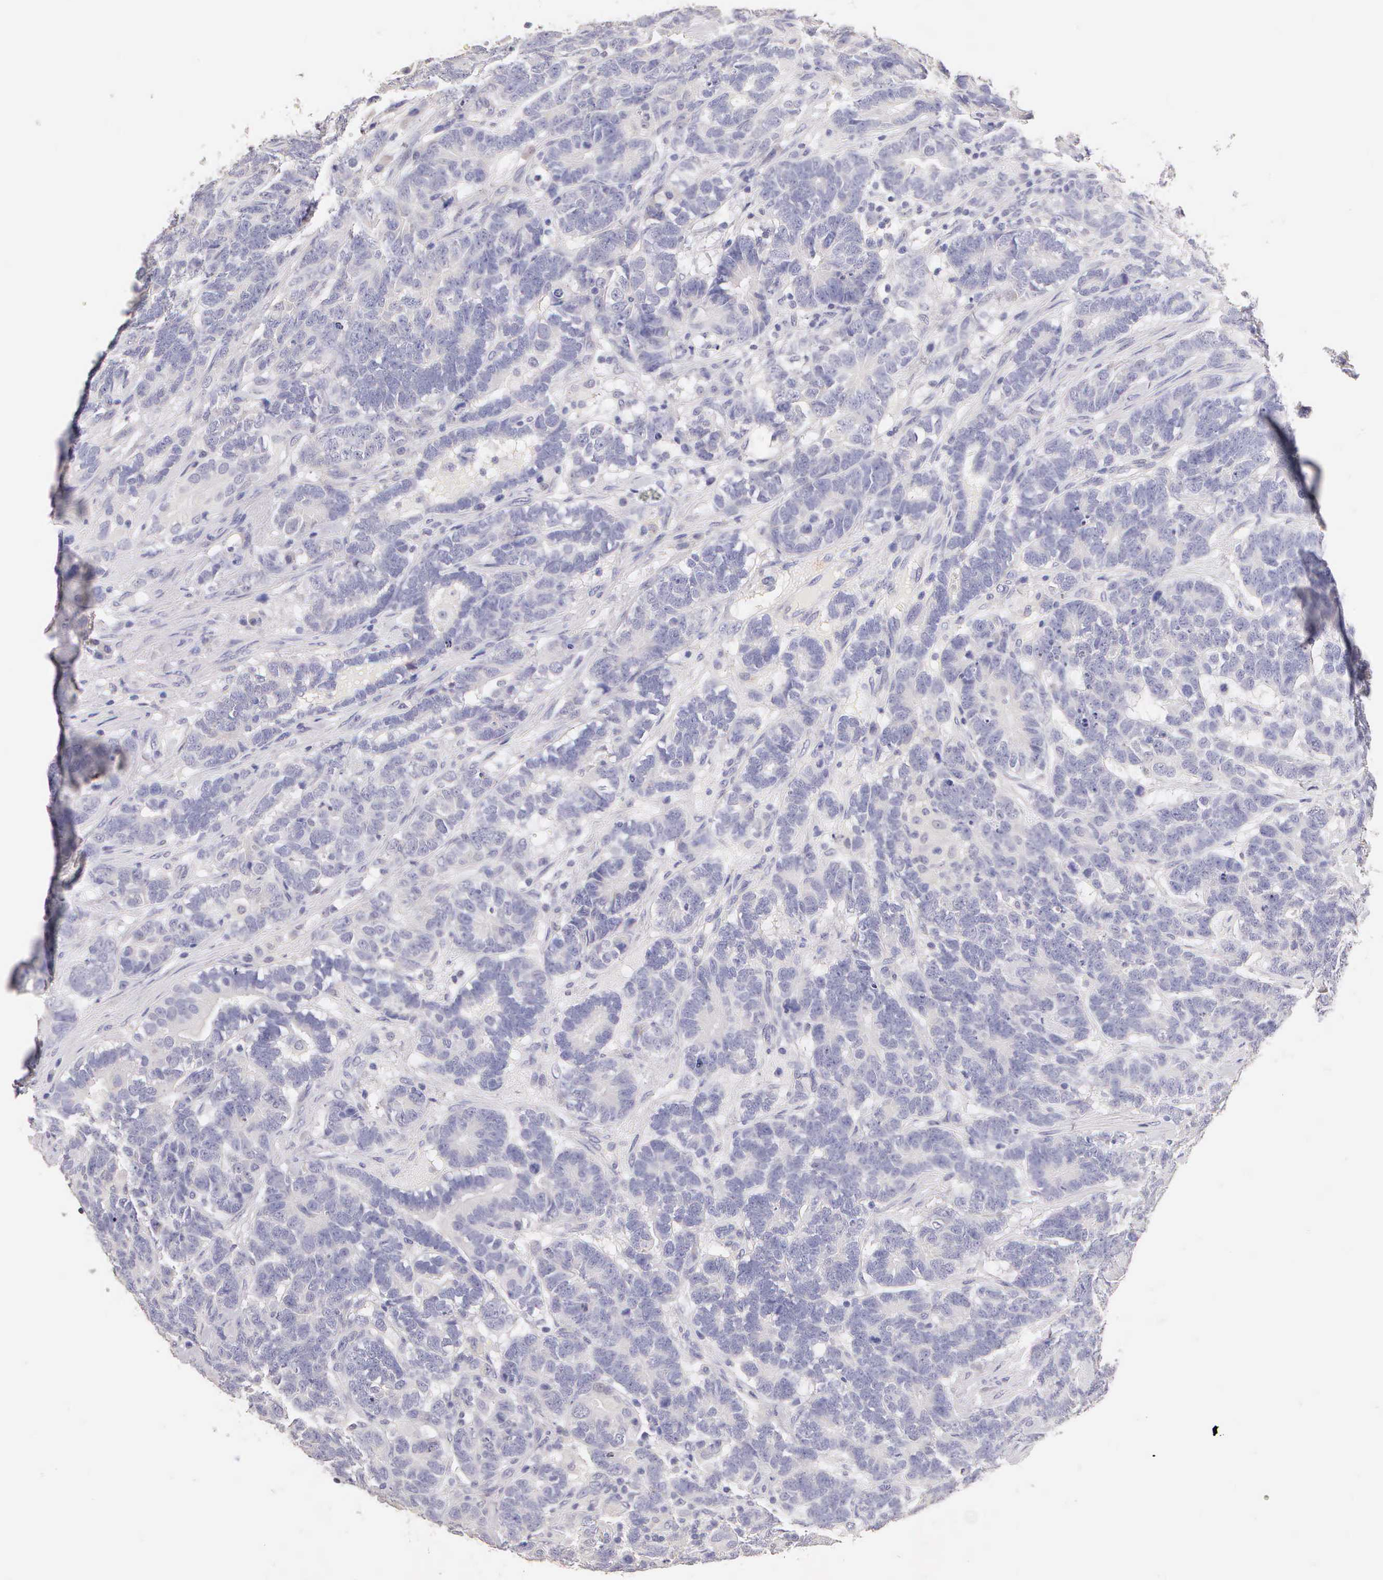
{"staining": {"intensity": "negative", "quantity": "none", "location": "none"}, "tissue": "testis cancer", "cell_type": "Tumor cells", "image_type": "cancer", "snomed": [{"axis": "morphology", "description": "Carcinoma, Embryonal, NOS"}, {"axis": "topography", "description": "Testis"}], "caption": "A micrograph of human testis cancer (embryonal carcinoma) is negative for staining in tumor cells. The staining was performed using DAB (3,3'-diaminobenzidine) to visualize the protein expression in brown, while the nuclei were stained in blue with hematoxylin (Magnification: 20x).", "gene": "ESR1", "patient": {"sex": "male", "age": 26}}